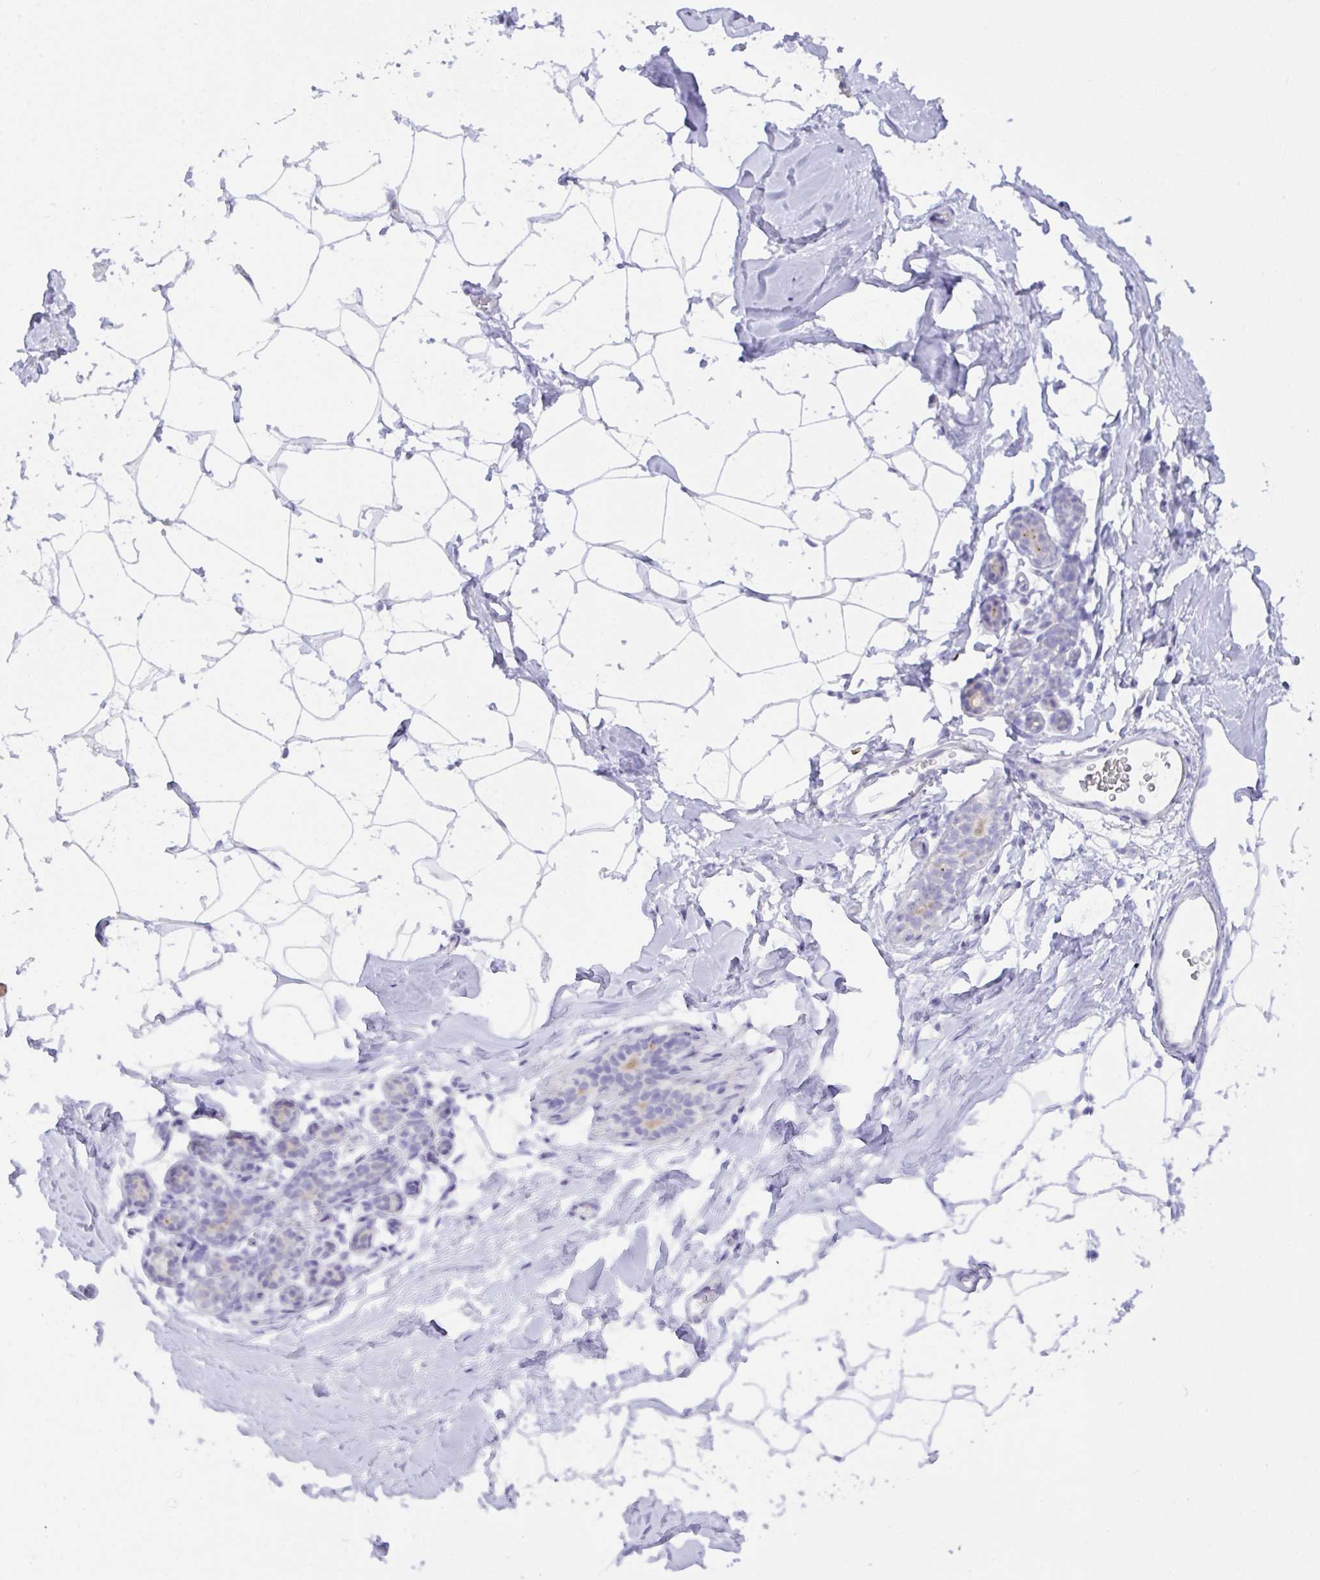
{"staining": {"intensity": "negative", "quantity": "none", "location": "none"}, "tissue": "breast", "cell_type": "Adipocytes", "image_type": "normal", "snomed": [{"axis": "morphology", "description": "Normal tissue, NOS"}, {"axis": "topography", "description": "Breast"}], "caption": "High magnification brightfield microscopy of unremarkable breast stained with DAB (3,3'-diaminobenzidine) (brown) and counterstained with hematoxylin (blue): adipocytes show no significant staining. (Immunohistochemistry, brightfield microscopy, high magnification).", "gene": "CST11", "patient": {"sex": "female", "age": 32}}